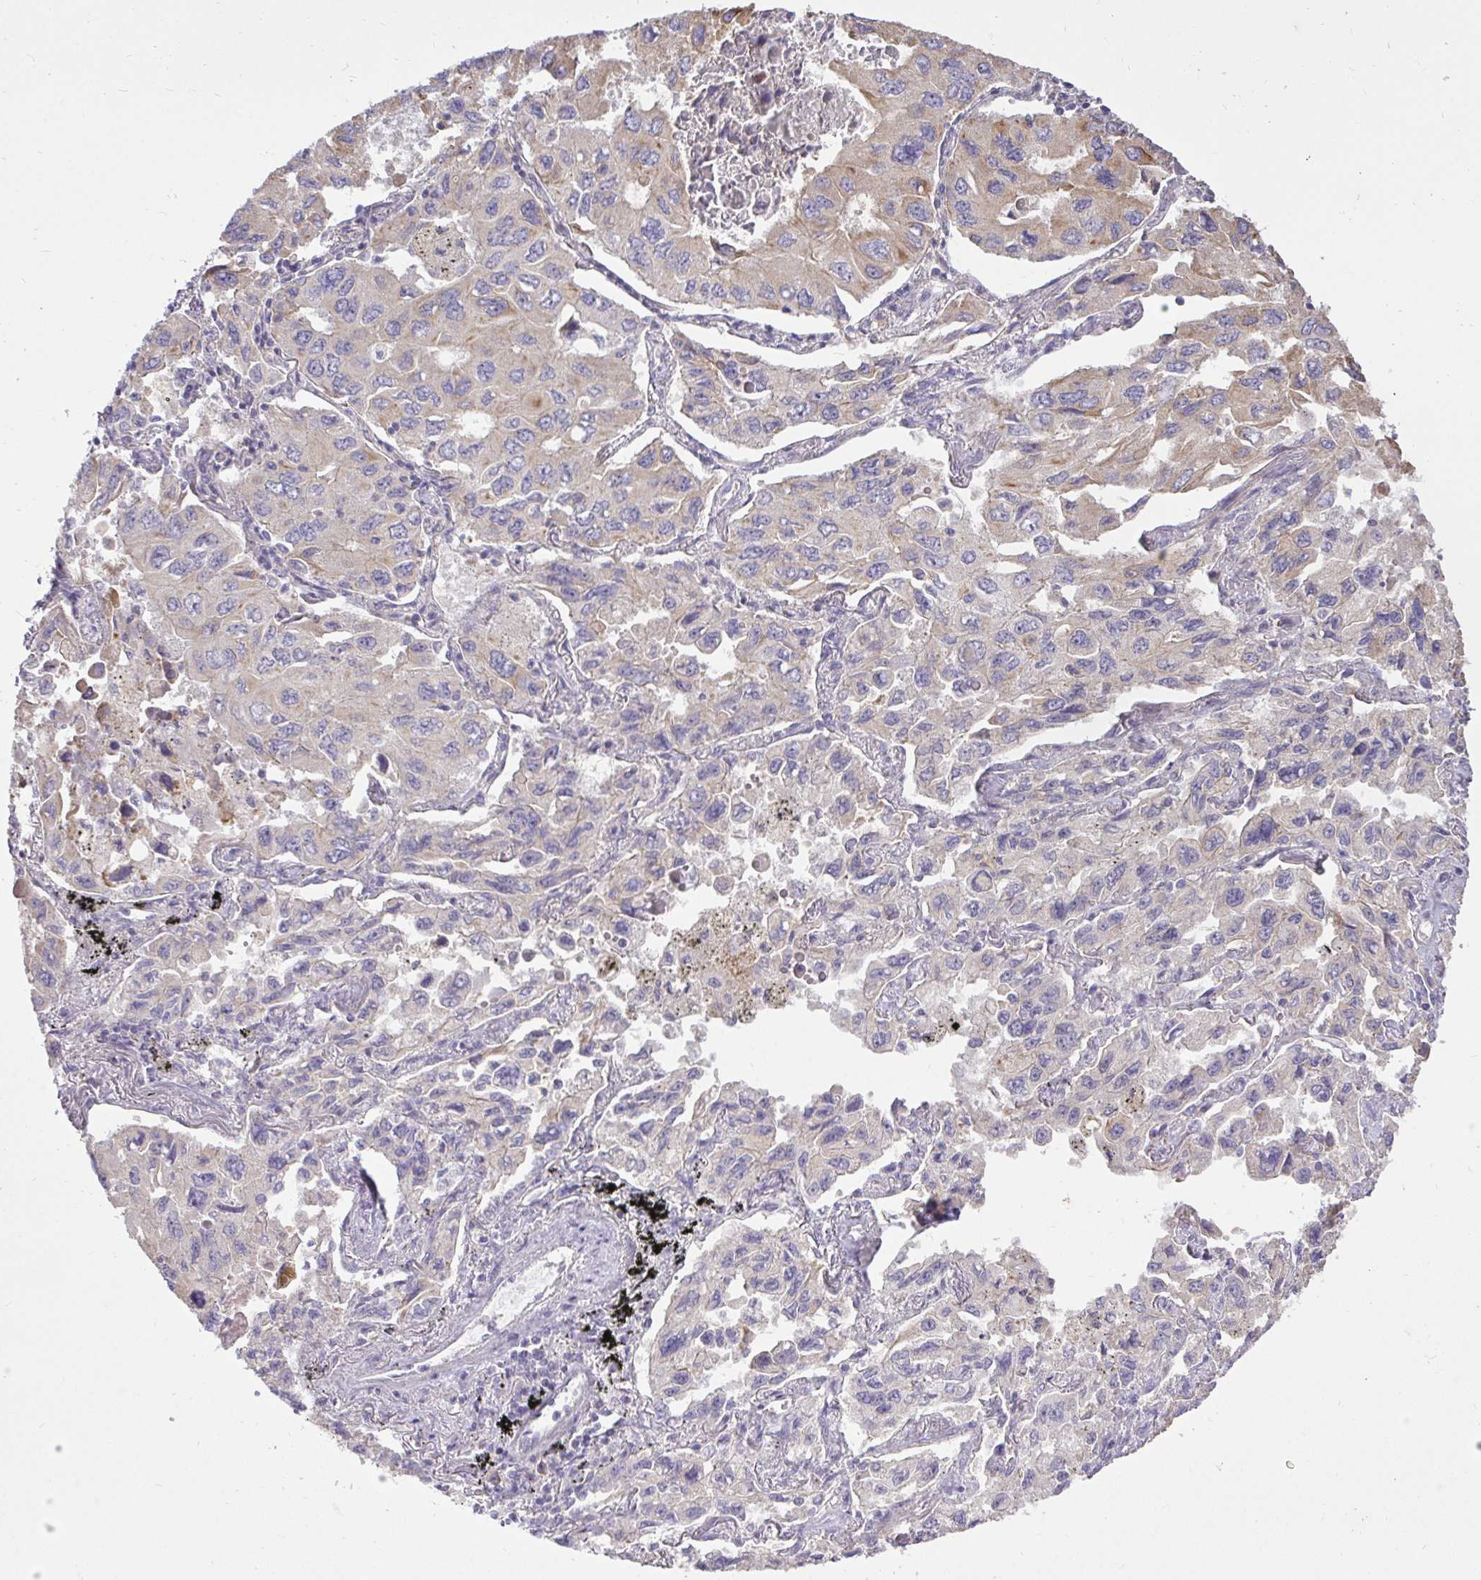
{"staining": {"intensity": "moderate", "quantity": "<25%", "location": "cytoplasmic/membranous"}, "tissue": "lung cancer", "cell_type": "Tumor cells", "image_type": "cancer", "snomed": [{"axis": "morphology", "description": "Adenocarcinoma, NOS"}, {"axis": "topography", "description": "Lung"}], "caption": "Lung cancer (adenocarcinoma) stained with a brown dye demonstrates moderate cytoplasmic/membranous positive expression in approximately <25% of tumor cells.", "gene": "STRIP1", "patient": {"sex": "male", "age": 64}}